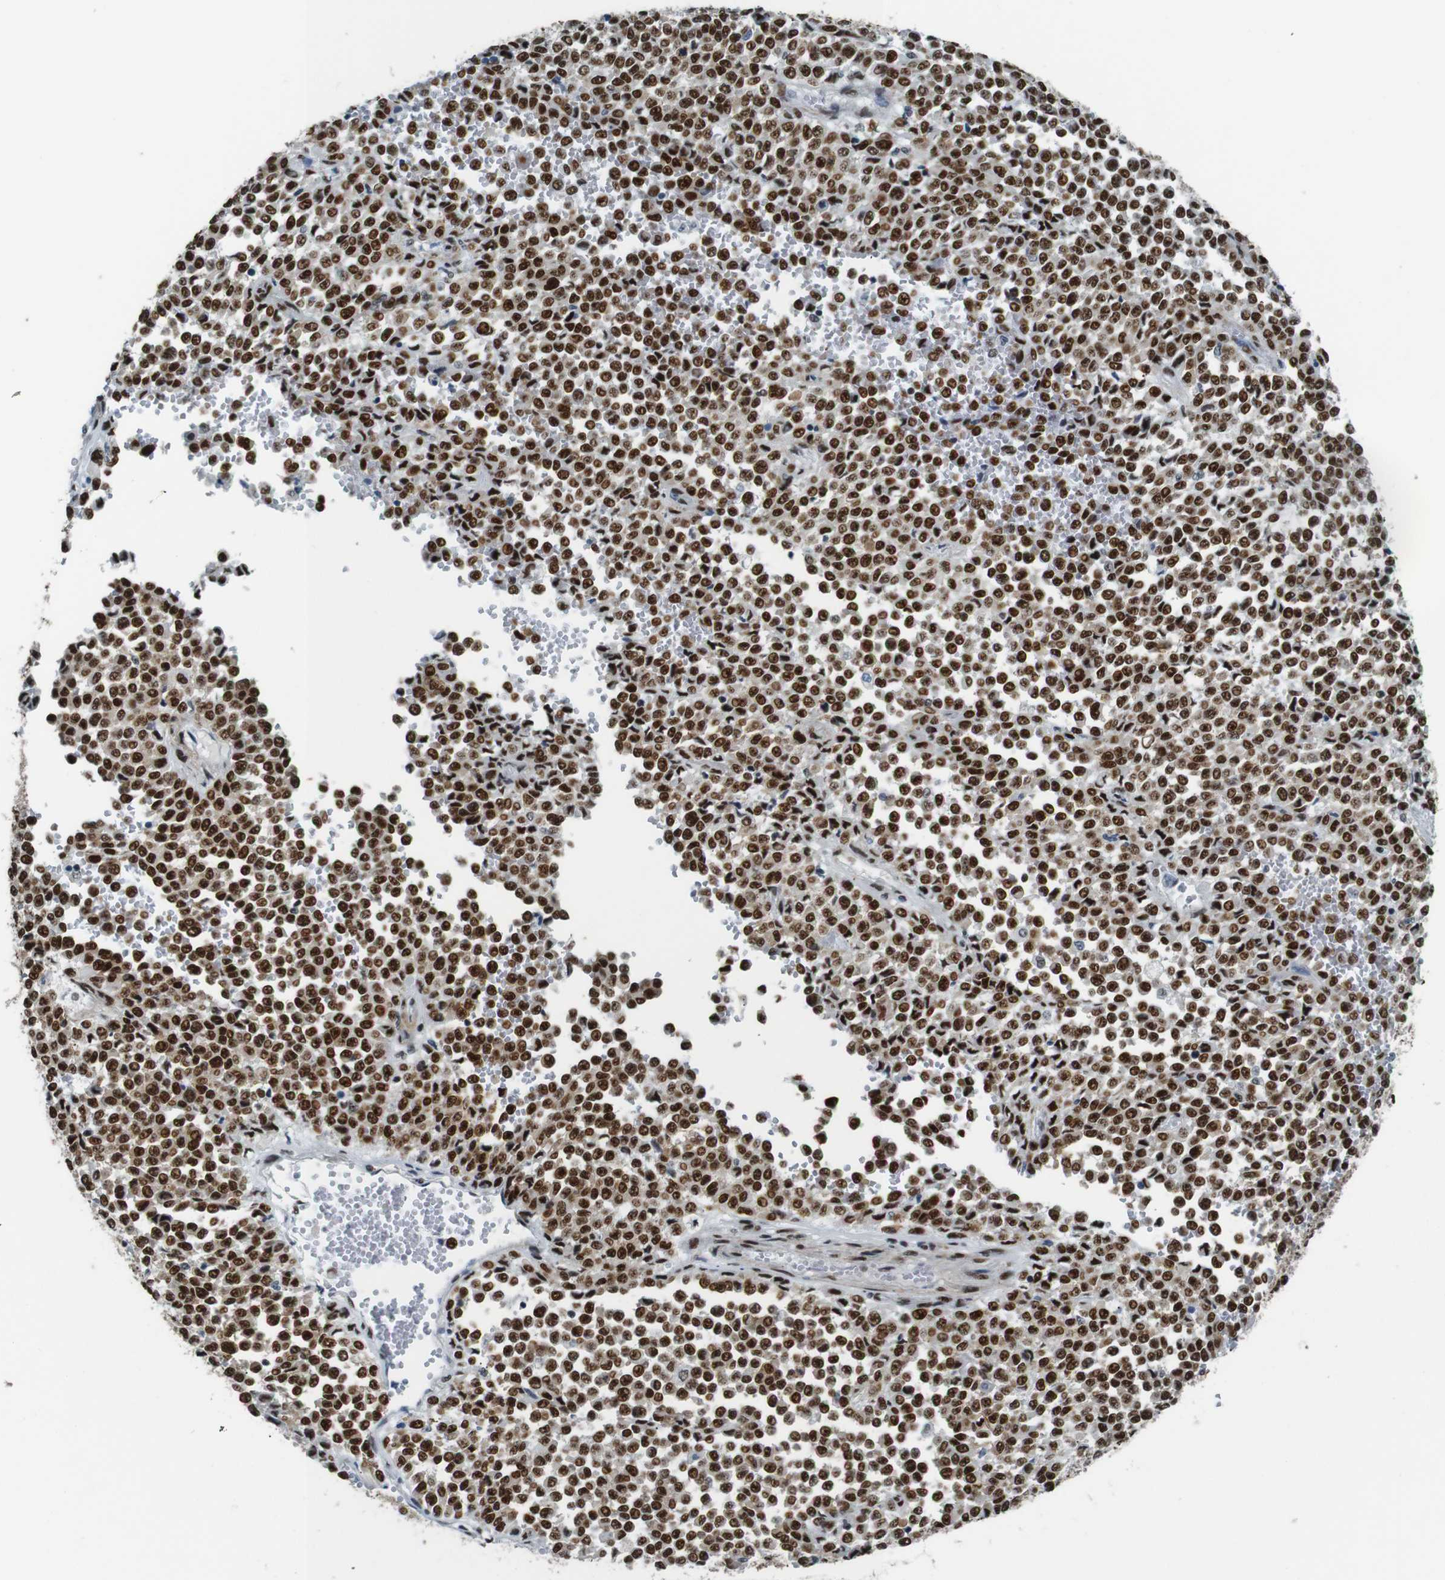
{"staining": {"intensity": "strong", "quantity": ">75%", "location": "nuclear"}, "tissue": "melanoma", "cell_type": "Tumor cells", "image_type": "cancer", "snomed": [{"axis": "morphology", "description": "Malignant melanoma, Metastatic site"}, {"axis": "topography", "description": "Pancreas"}], "caption": "IHC (DAB) staining of melanoma demonstrates strong nuclear protein positivity in about >75% of tumor cells.", "gene": "HEXIM1", "patient": {"sex": "female", "age": 30}}